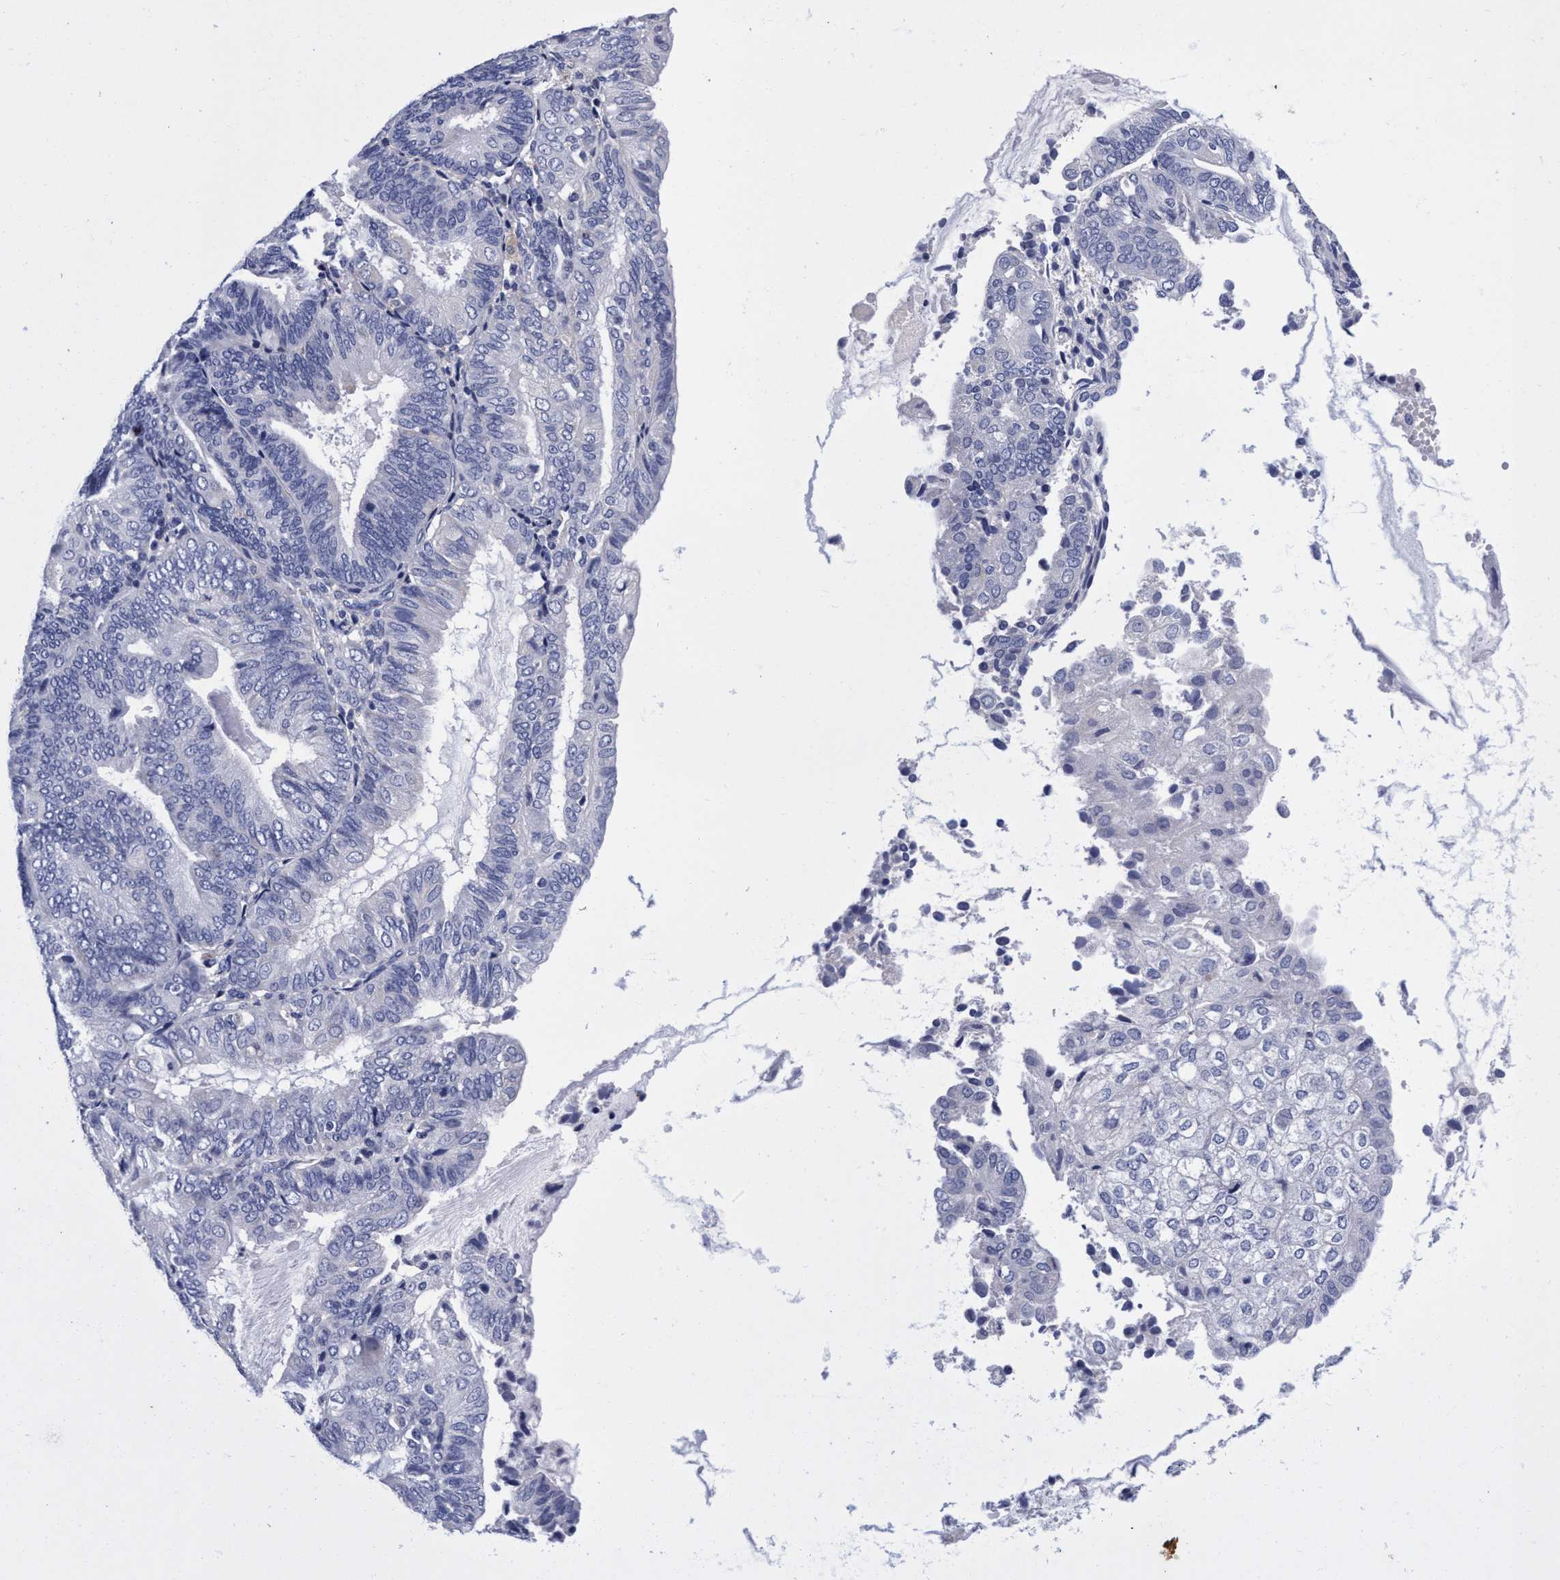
{"staining": {"intensity": "negative", "quantity": "none", "location": "none"}, "tissue": "endometrial cancer", "cell_type": "Tumor cells", "image_type": "cancer", "snomed": [{"axis": "morphology", "description": "Adenocarcinoma, NOS"}, {"axis": "topography", "description": "Endometrium"}], "caption": "This is an immunohistochemistry histopathology image of human adenocarcinoma (endometrial). There is no positivity in tumor cells.", "gene": "PLPPR1", "patient": {"sex": "female", "age": 81}}